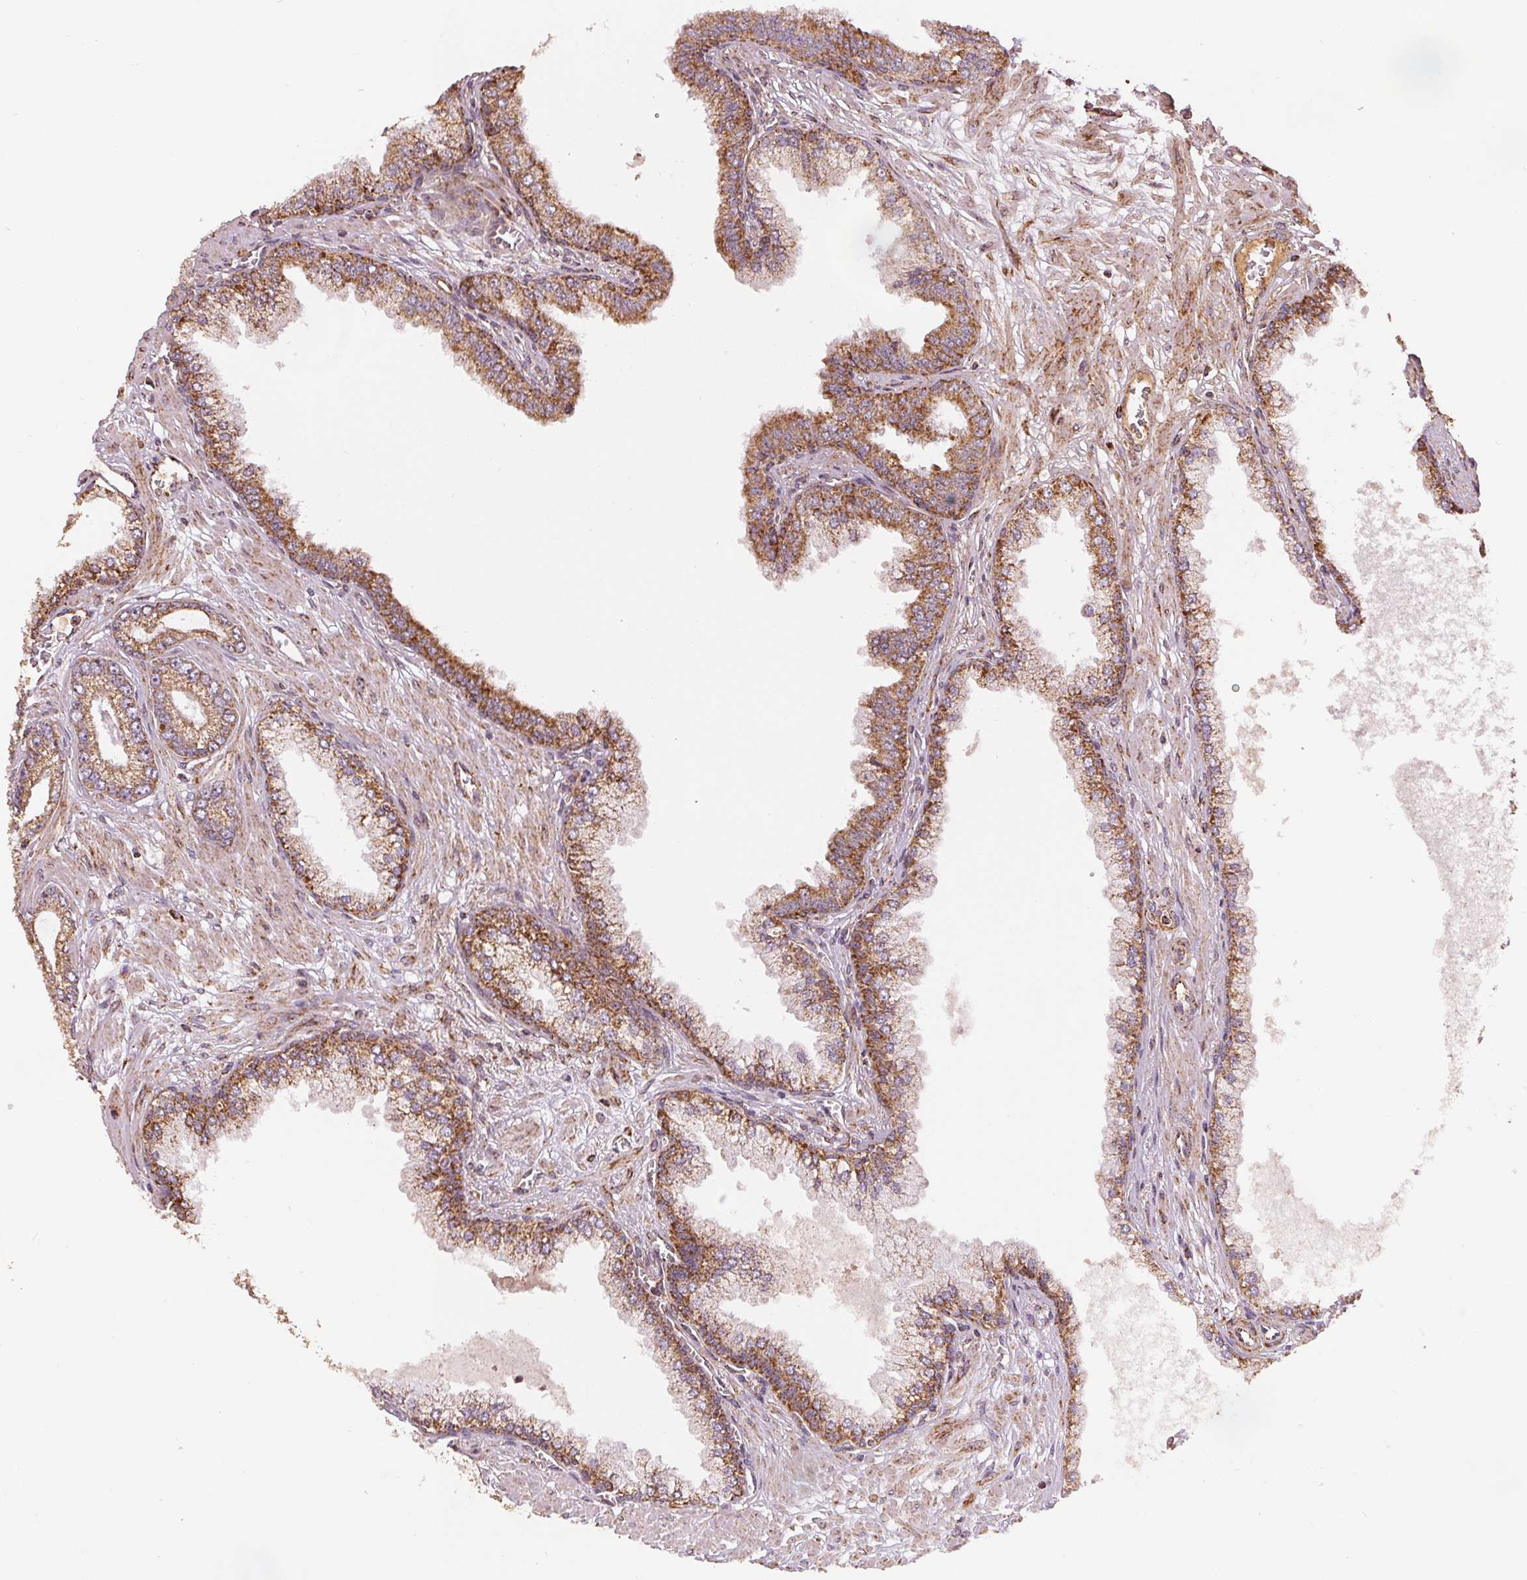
{"staining": {"intensity": "moderate", "quantity": ">75%", "location": "cytoplasmic/membranous"}, "tissue": "prostate cancer", "cell_type": "Tumor cells", "image_type": "cancer", "snomed": [{"axis": "morphology", "description": "Adenocarcinoma, Low grade"}, {"axis": "topography", "description": "Prostate"}], "caption": "Brown immunohistochemical staining in prostate cancer shows moderate cytoplasmic/membranous positivity in approximately >75% of tumor cells.", "gene": "SDHB", "patient": {"sex": "male", "age": 64}}